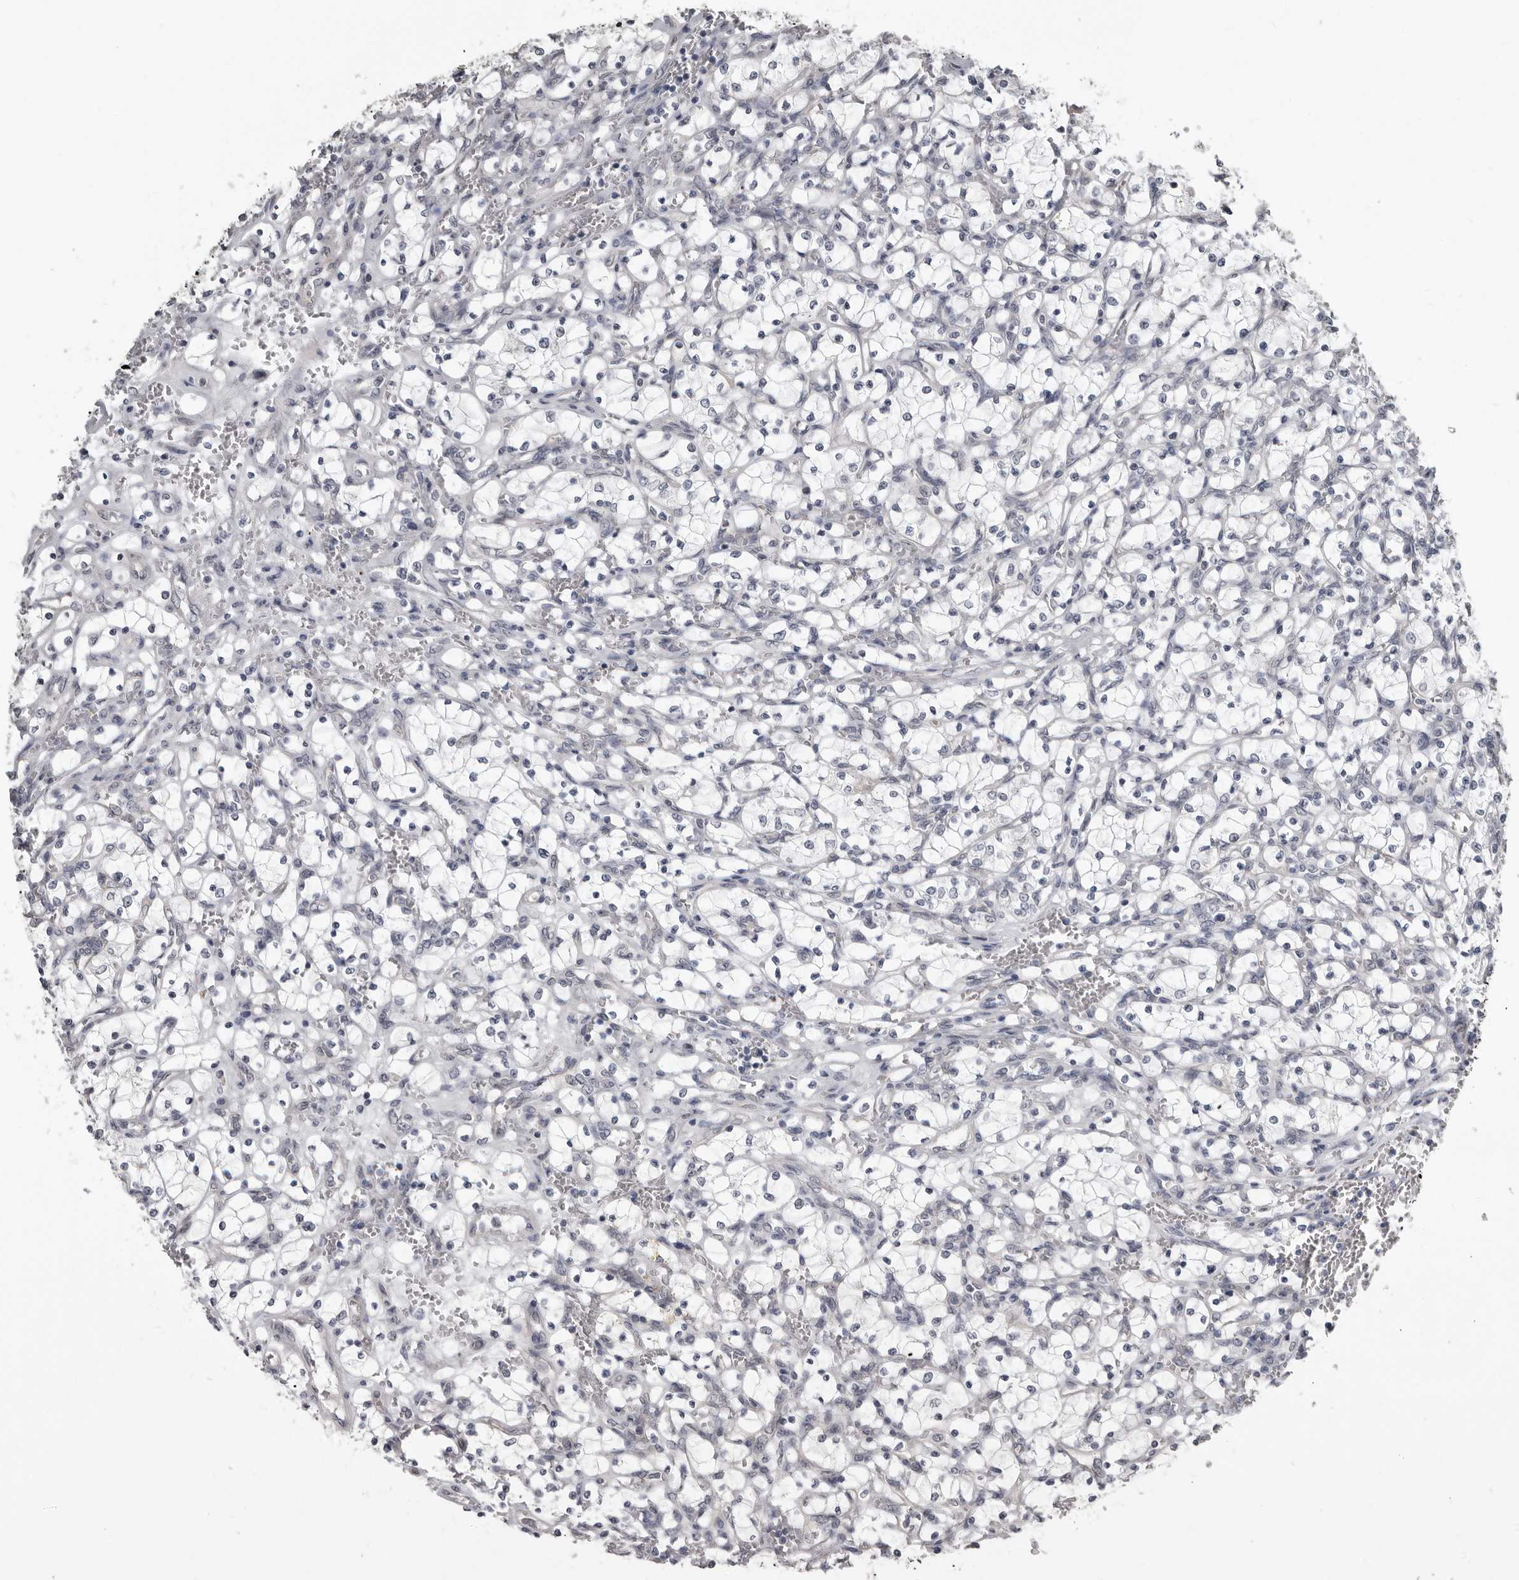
{"staining": {"intensity": "negative", "quantity": "none", "location": "none"}, "tissue": "renal cancer", "cell_type": "Tumor cells", "image_type": "cancer", "snomed": [{"axis": "morphology", "description": "Adenocarcinoma, NOS"}, {"axis": "topography", "description": "Kidney"}], "caption": "Tumor cells are negative for protein expression in human renal adenocarcinoma.", "gene": "PRRX2", "patient": {"sex": "female", "age": 69}}